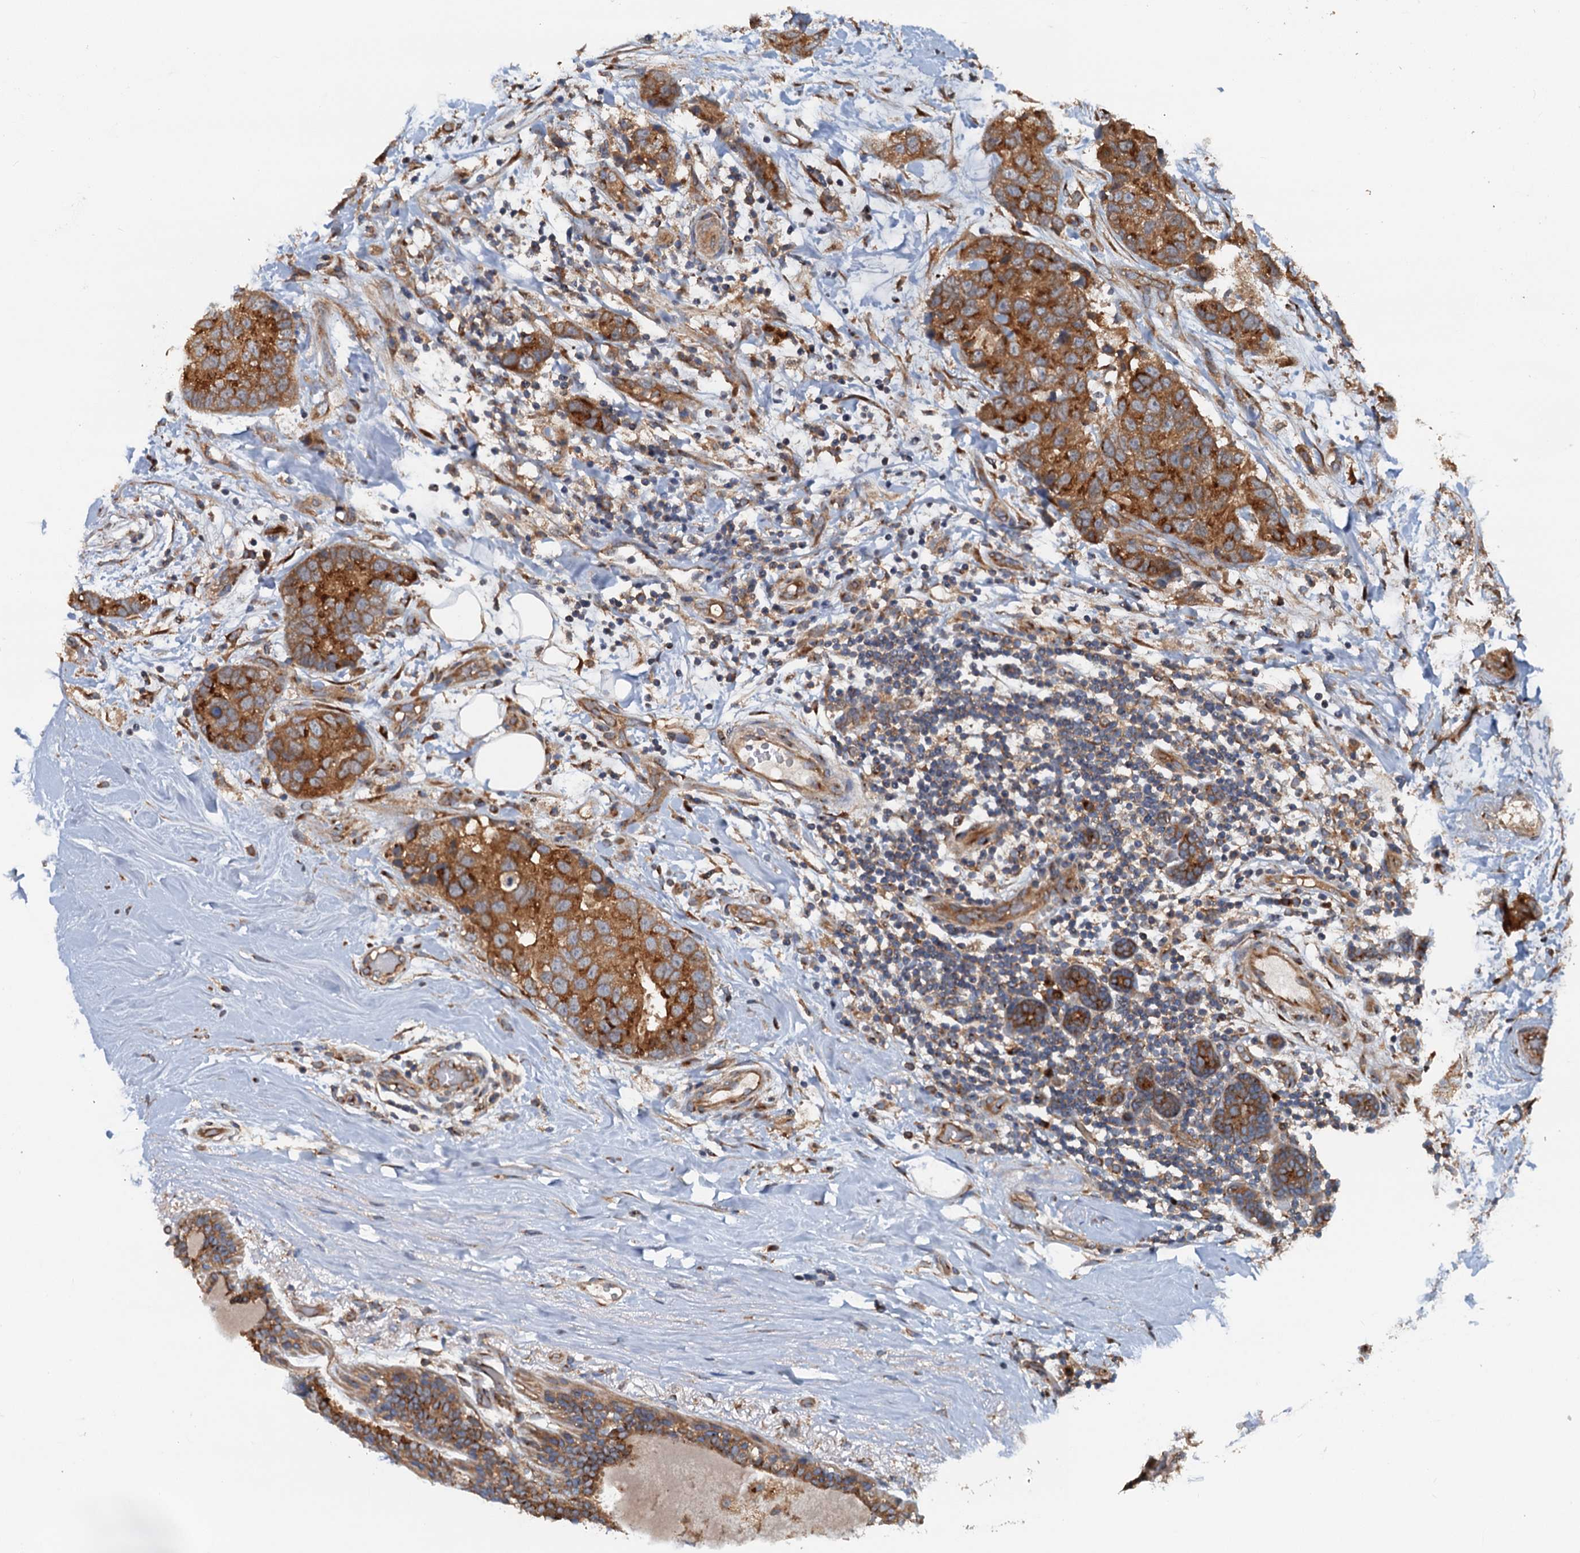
{"staining": {"intensity": "moderate", "quantity": ">75%", "location": "cytoplasmic/membranous"}, "tissue": "breast cancer", "cell_type": "Tumor cells", "image_type": "cancer", "snomed": [{"axis": "morphology", "description": "Duct carcinoma"}, {"axis": "topography", "description": "Breast"}], "caption": "Immunohistochemical staining of human breast cancer demonstrates medium levels of moderate cytoplasmic/membranous staining in about >75% of tumor cells.", "gene": "COG3", "patient": {"sex": "female", "age": 62}}